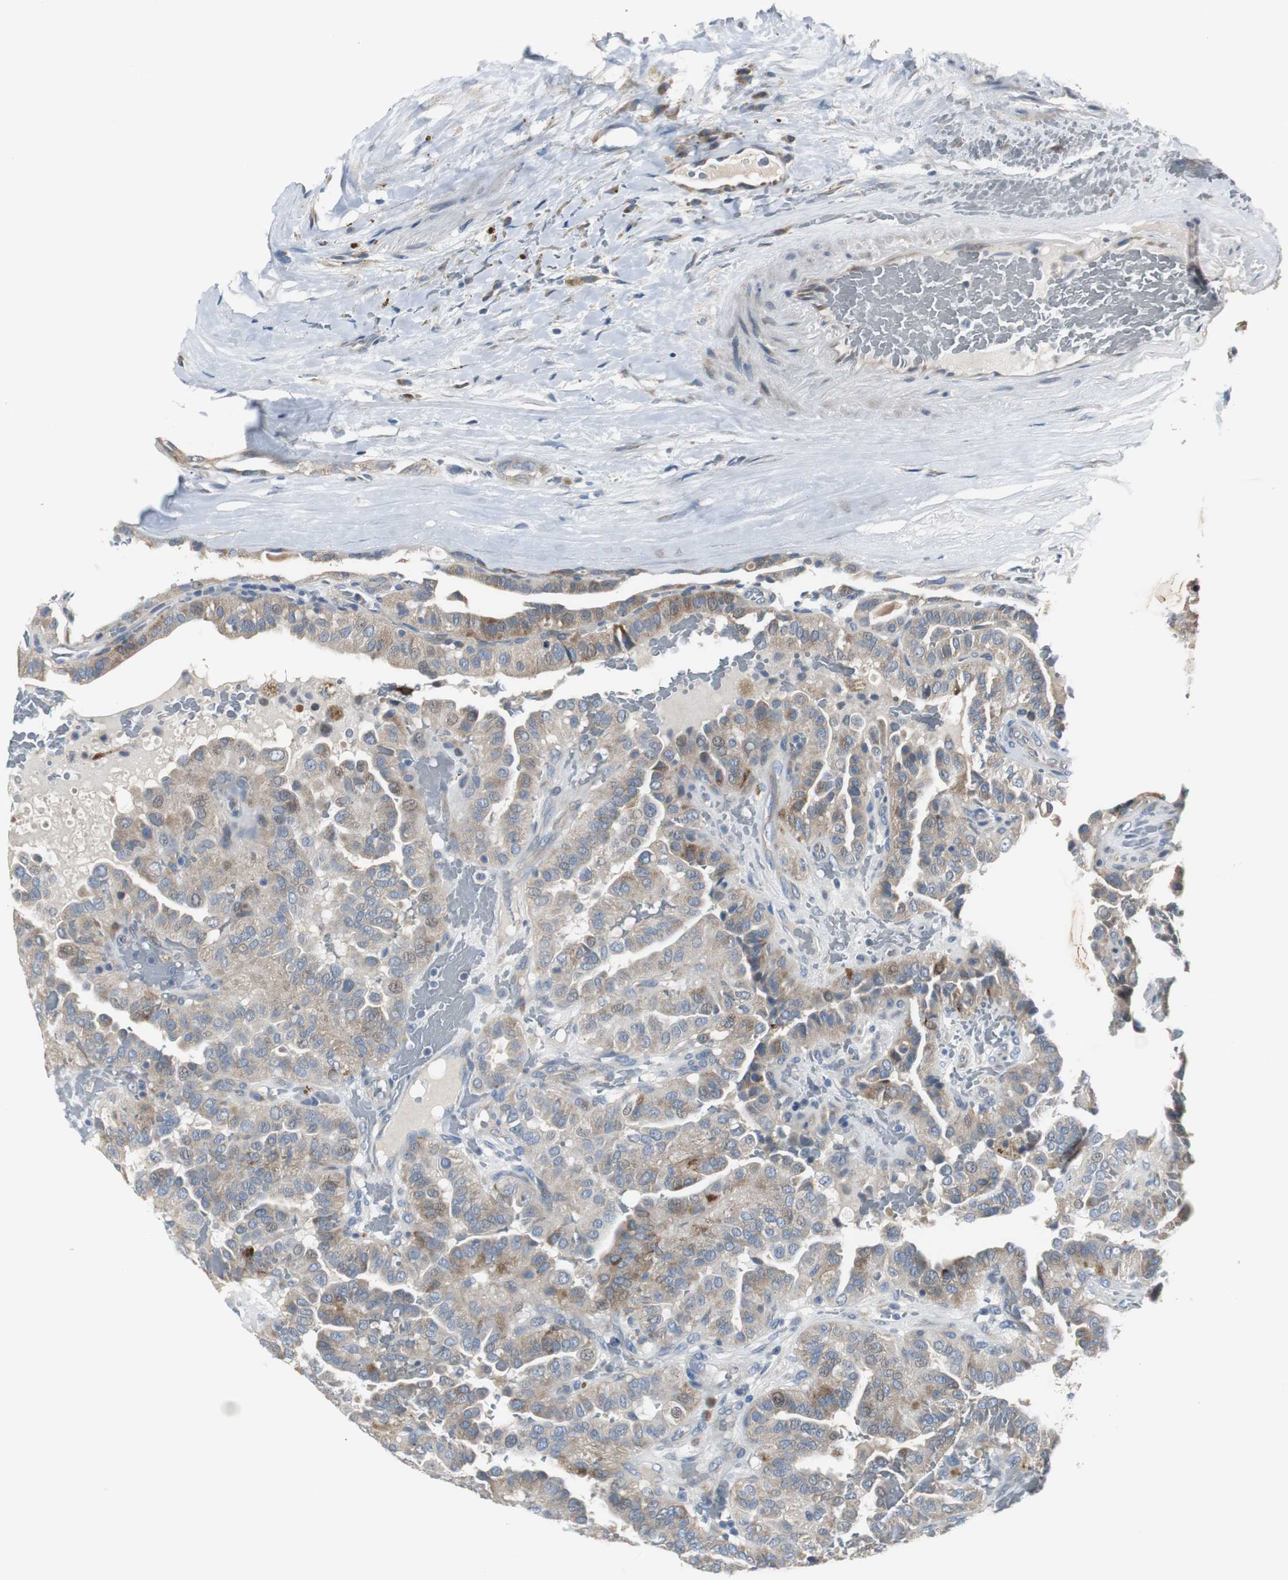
{"staining": {"intensity": "moderate", "quantity": "25%-75%", "location": "cytoplasmic/membranous"}, "tissue": "thyroid cancer", "cell_type": "Tumor cells", "image_type": "cancer", "snomed": [{"axis": "morphology", "description": "Papillary adenocarcinoma, NOS"}, {"axis": "topography", "description": "Thyroid gland"}], "caption": "Protein expression analysis of thyroid papillary adenocarcinoma reveals moderate cytoplasmic/membranous positivity in approximately 25%-75% of tumor cells. (DAB (3,3'-diaminobenzidine) IHC with brightfield microscopy, high magnification).", "gene": "MYT1", "patient": {"sex": "male", "age": 77}}